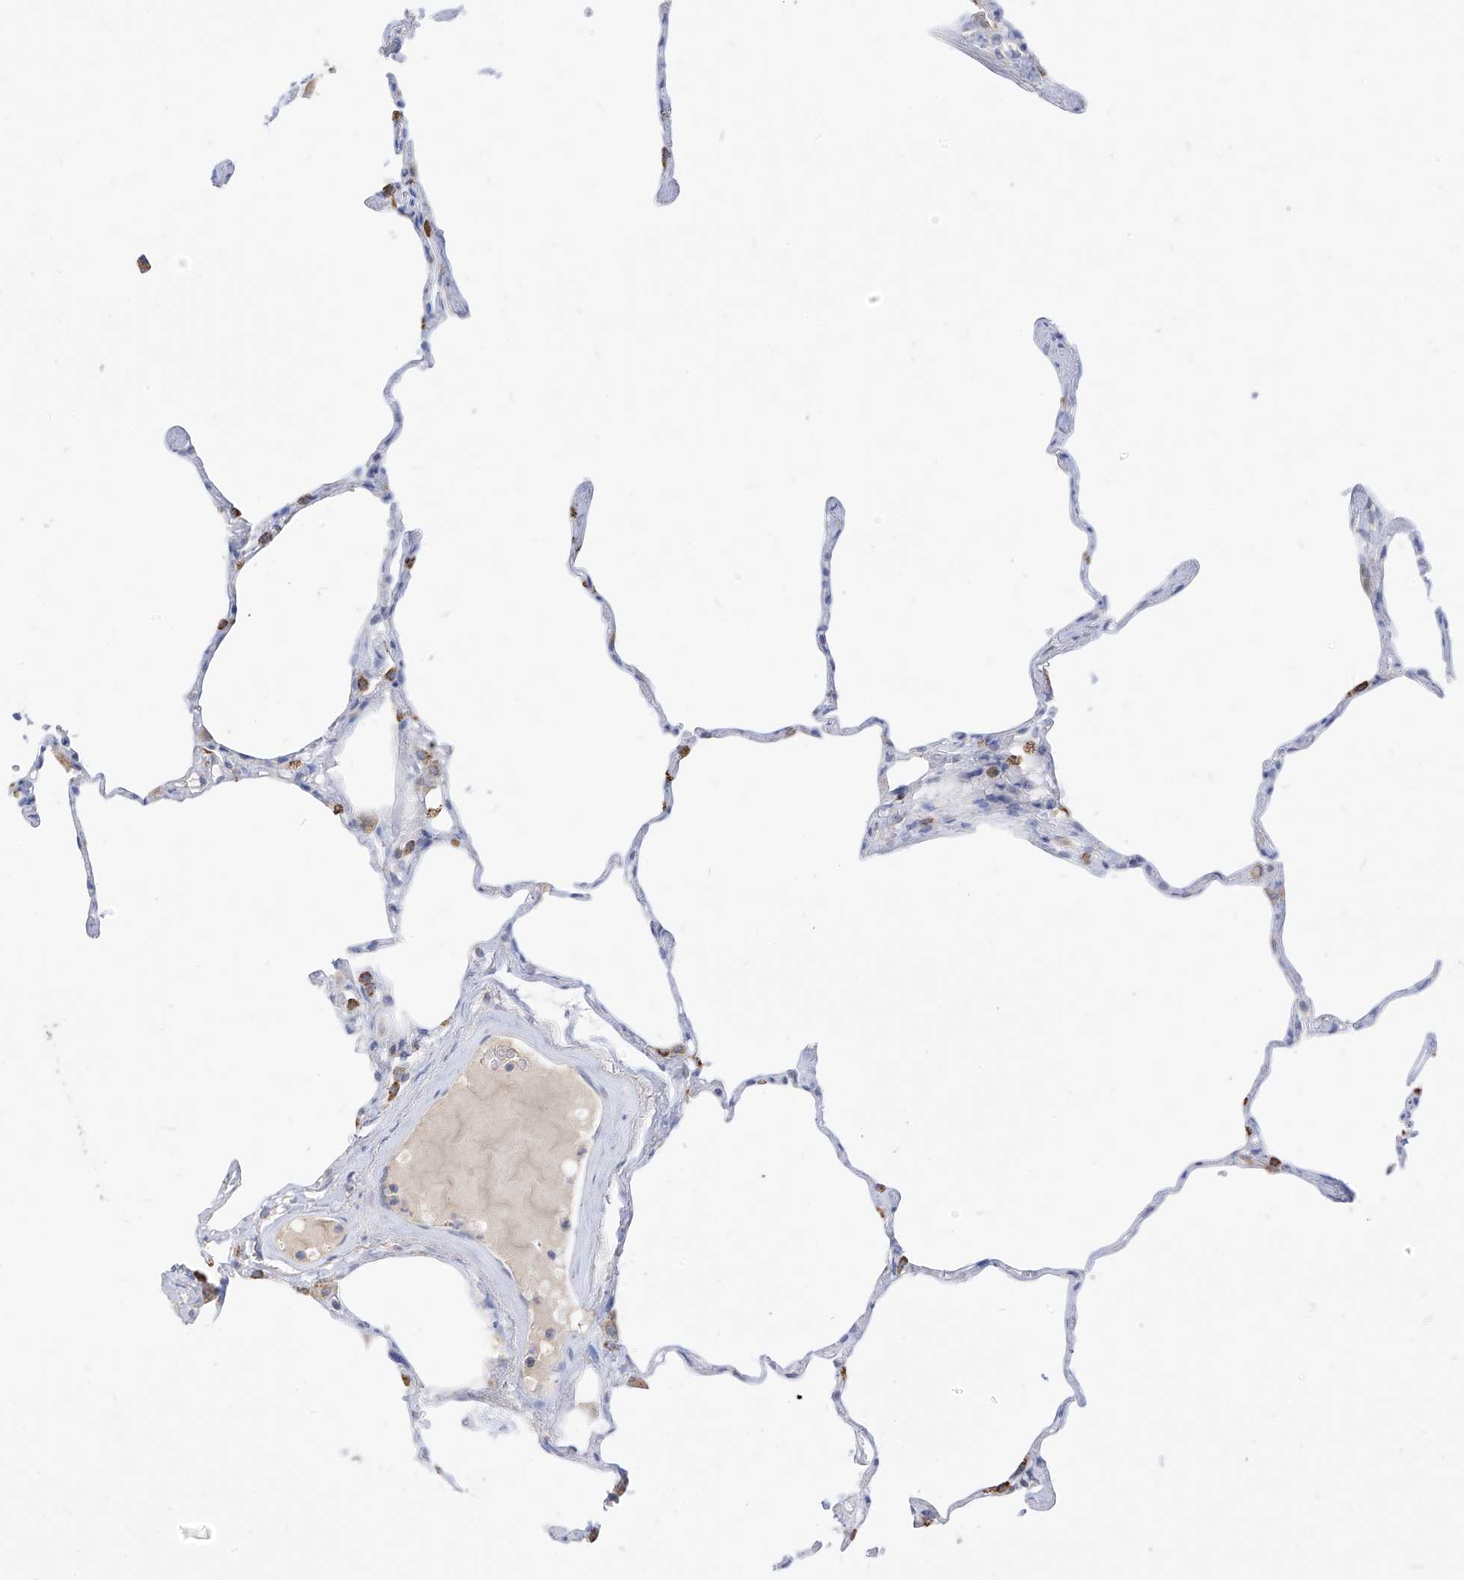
{"staining": {"intensity": "strong", "quantity": "25%-75%", "location": "cytoplasmic/membranous"}, "tissue": "lung", "cell_type": "Alveolar cells", "image_type": "normal", "snomed": [{"axis": "morphology", "description": "Normal tissue, NOS"}, {"axis": "topography", "description": "Lung"}], "caption": "IHC (DAB (3,3'-diaminobenzidine)) staining of normal human lung reveals strong cytoplasmic/membranous protein staining in about 25%-75% of alveolar cells.", "gene": "RASA2", "patient": {"sex": "male", "age": 65}}